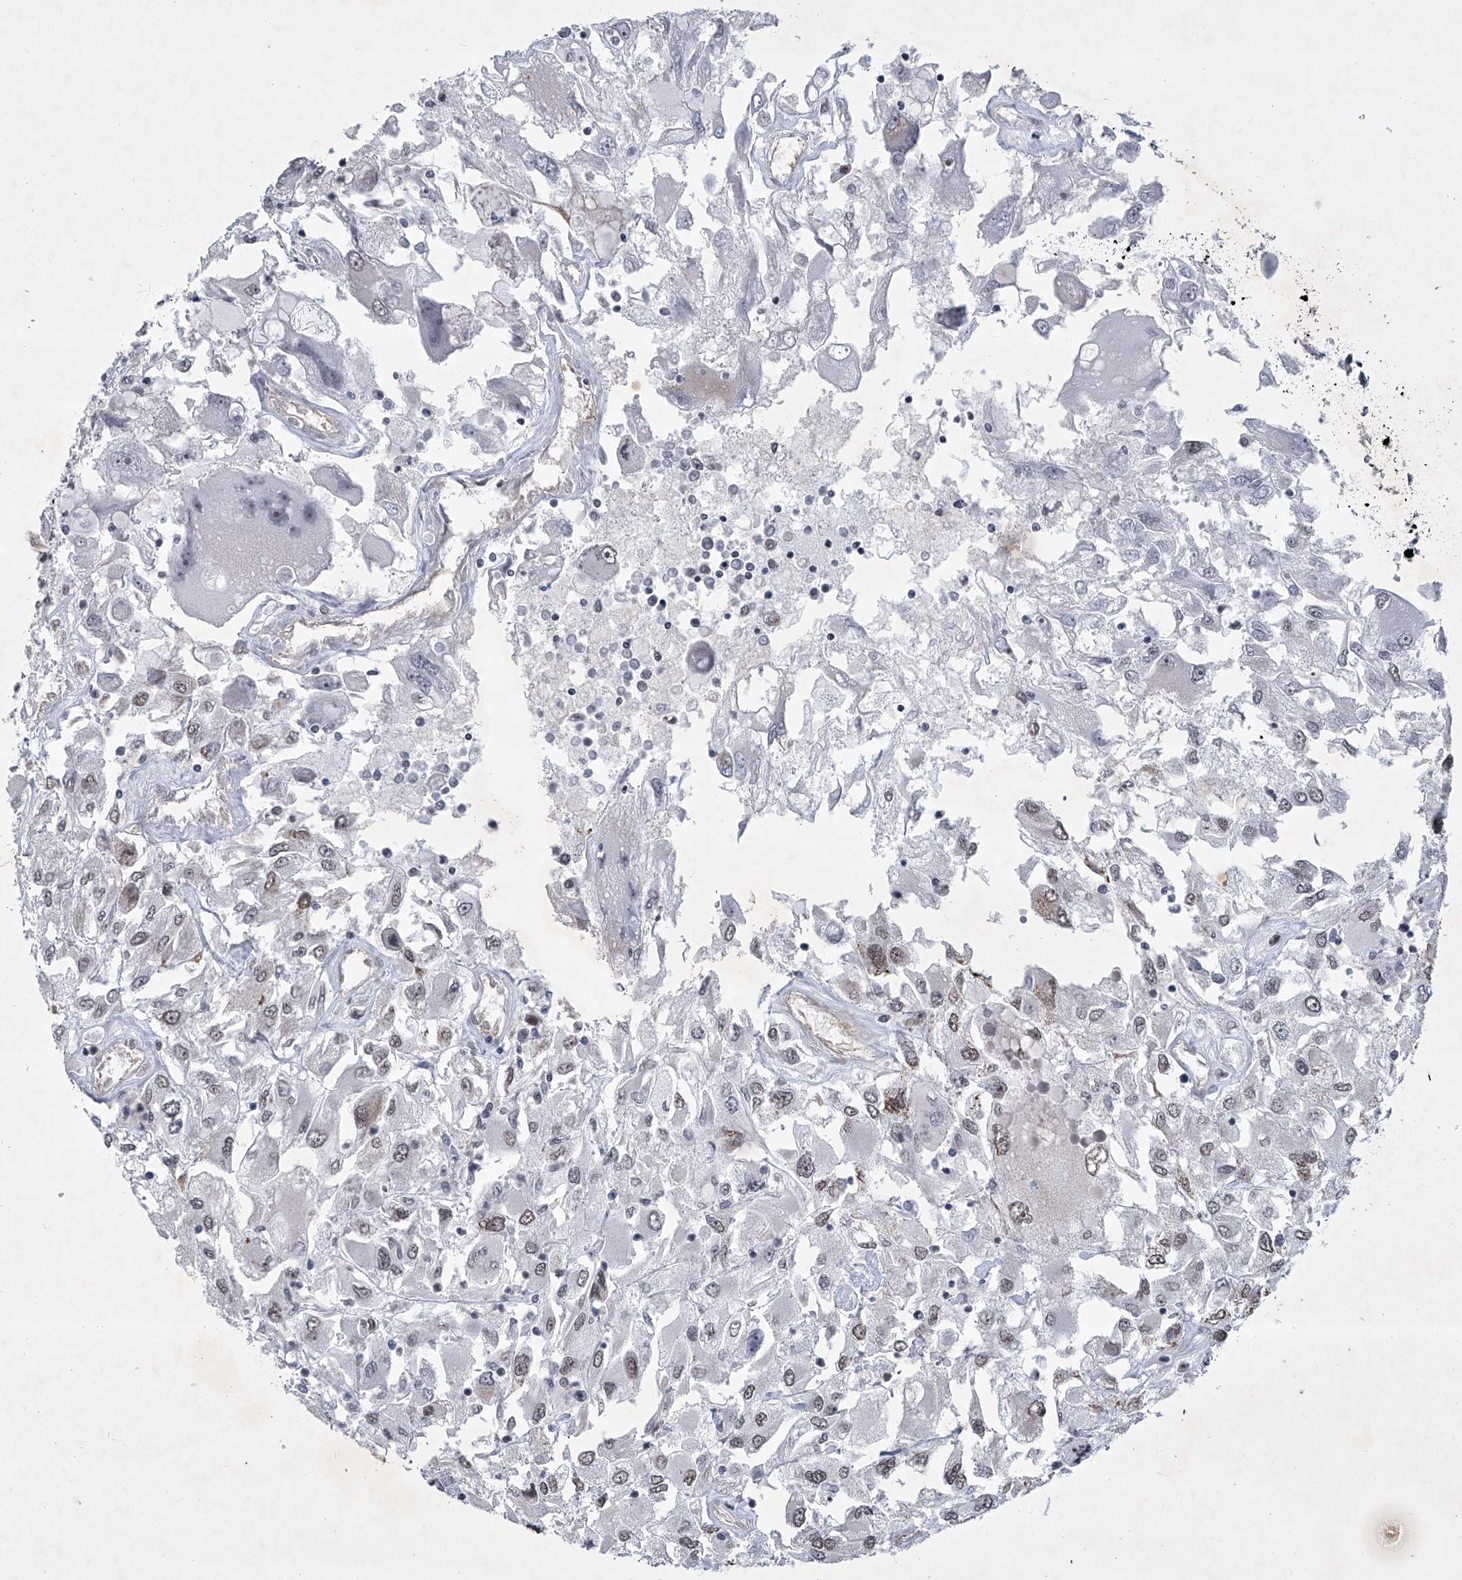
{"staining": {"intensity": "moderate", "quantity": "<25%", "location": "nuclear"}, "tissue": "renal cancer", "cell_type": "Tumor cells", "image_type": "cancer", "snomed": [{"axis": "morphology", "description": "Adenocarcinoma, NOS"}, {"axis": "topography", "description": "Kidney"}], "caption": "Immunohistochemistry (IHC) of renal cancer displays low levels of moderate nuclear staining in approximately <25% of tumor cells. Nuclei are stained in blue.", "gene": "MLLT1", "patient": {"sex": "female", "age": 52}}